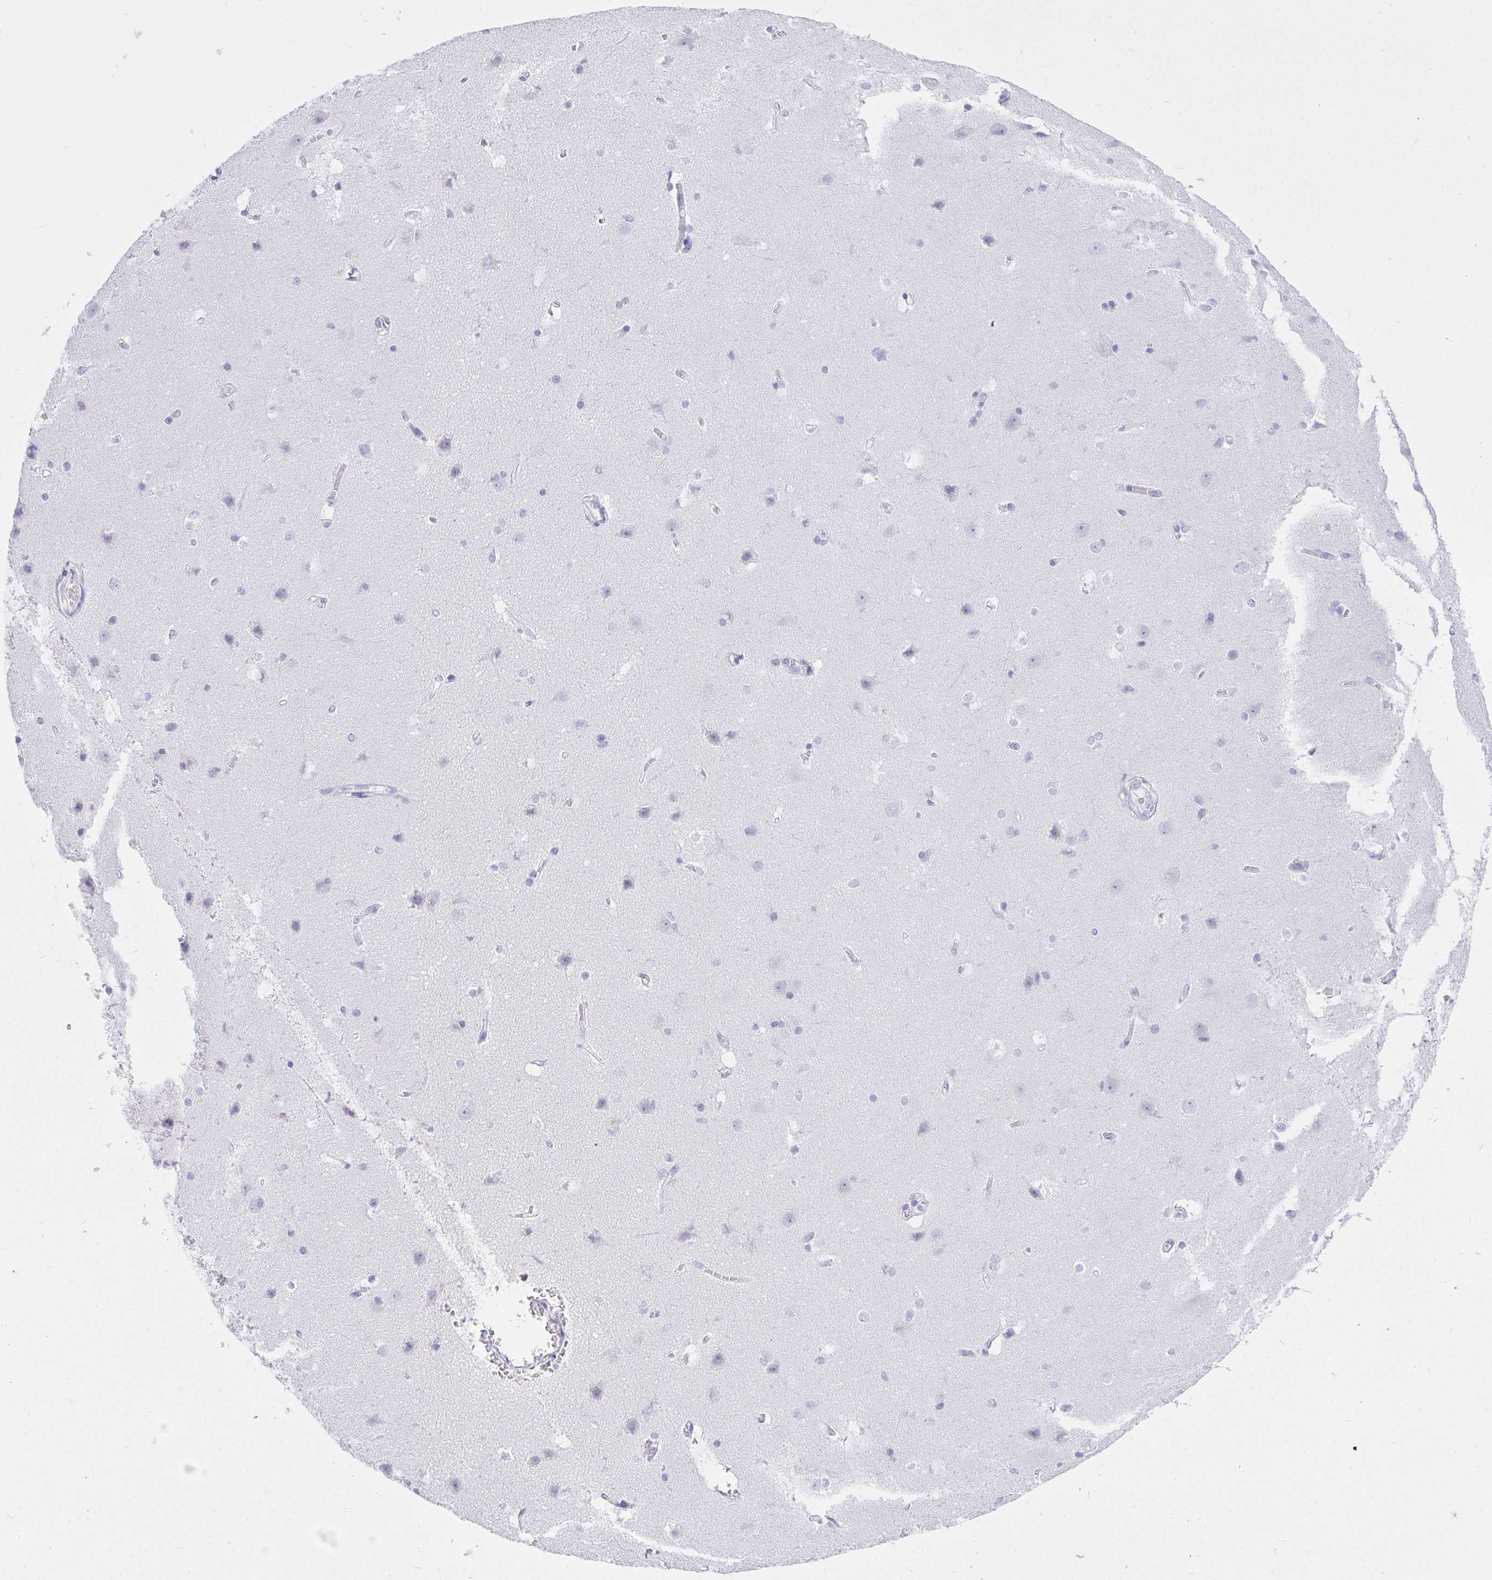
{"staining": {"intensity": "negative", "quantity": "none", "location": "none"}, "tissue": "cerebral cortex", "cell_type": "Endothelial cells", "image_type": "normal", "snomed": [{"axis": "morphology", "description": "Normal tissue, NOS"}, {"axis": "topography", "description": "Cerebral cortex"}], "caption": "Cerebral cortex was stained to show a protein in brown. There is no significant positivity in endothelial cells. (Immunohistochemistry, brightfield microscopy, high magnification).", "gene": "OR5J2", "patient": {"sex": "male", "age": 37}}